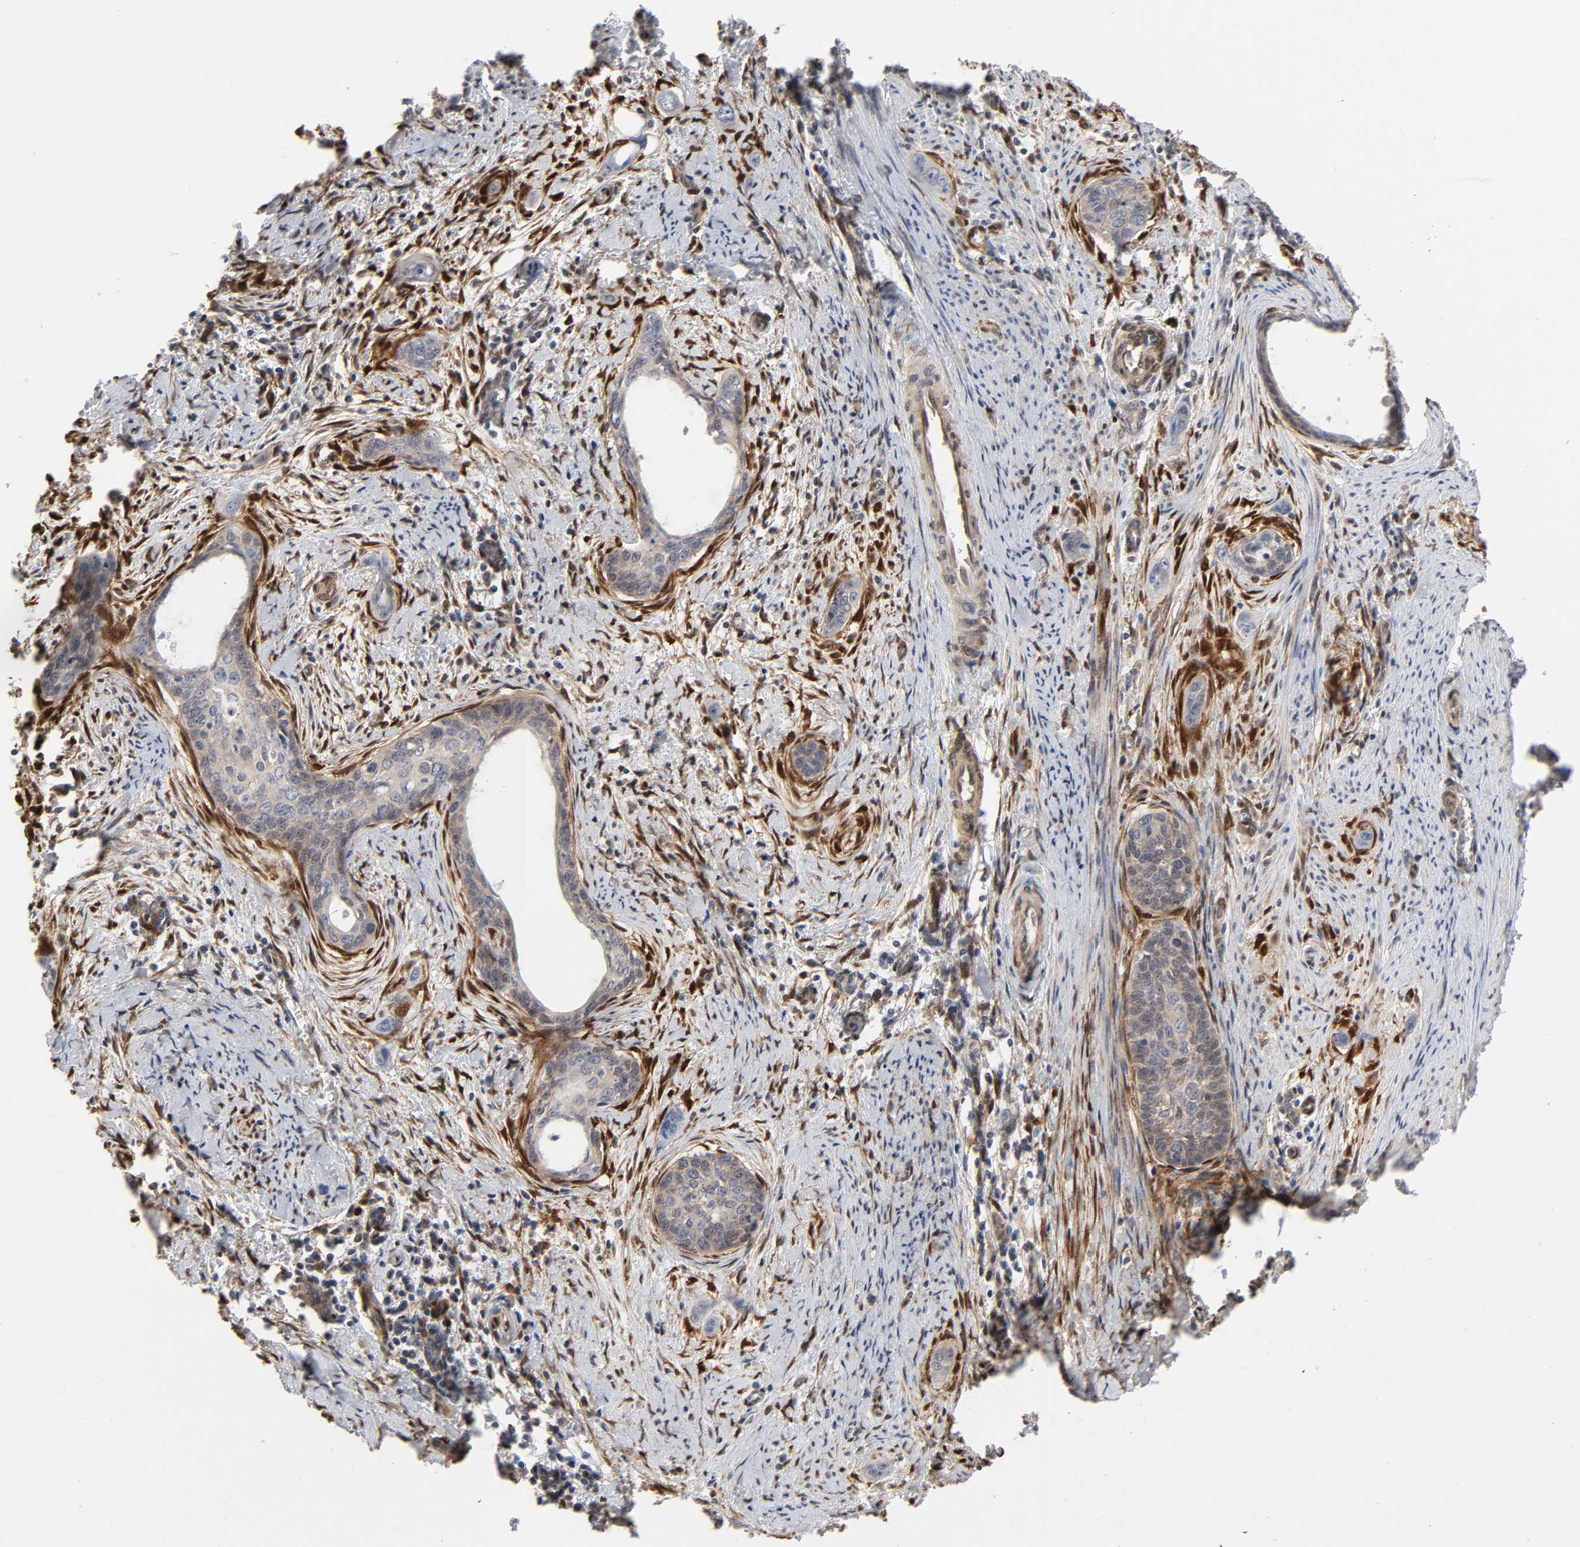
{"staining": {"intensity": "weak", "quantity": "25%-75%", "location": "cytoplasmic/membranous"}, "tissue": "cervical cancer", "cell_type": "Tumor cells", "image_type": "cancer", "snomed": [{"axis": "morphology", "description": "Squamous cell carcinoma, NOS"}, {"axis": "topography", "description": "Cervix"}], "caption": "An image of human squamous cell carcinoma (cervical) stained for a protein exhibits weak cytoplasmic/membranous brown staining in tumor cells.", "gene": "PTEN", "patient": {"sex": "female", "age": 33}}